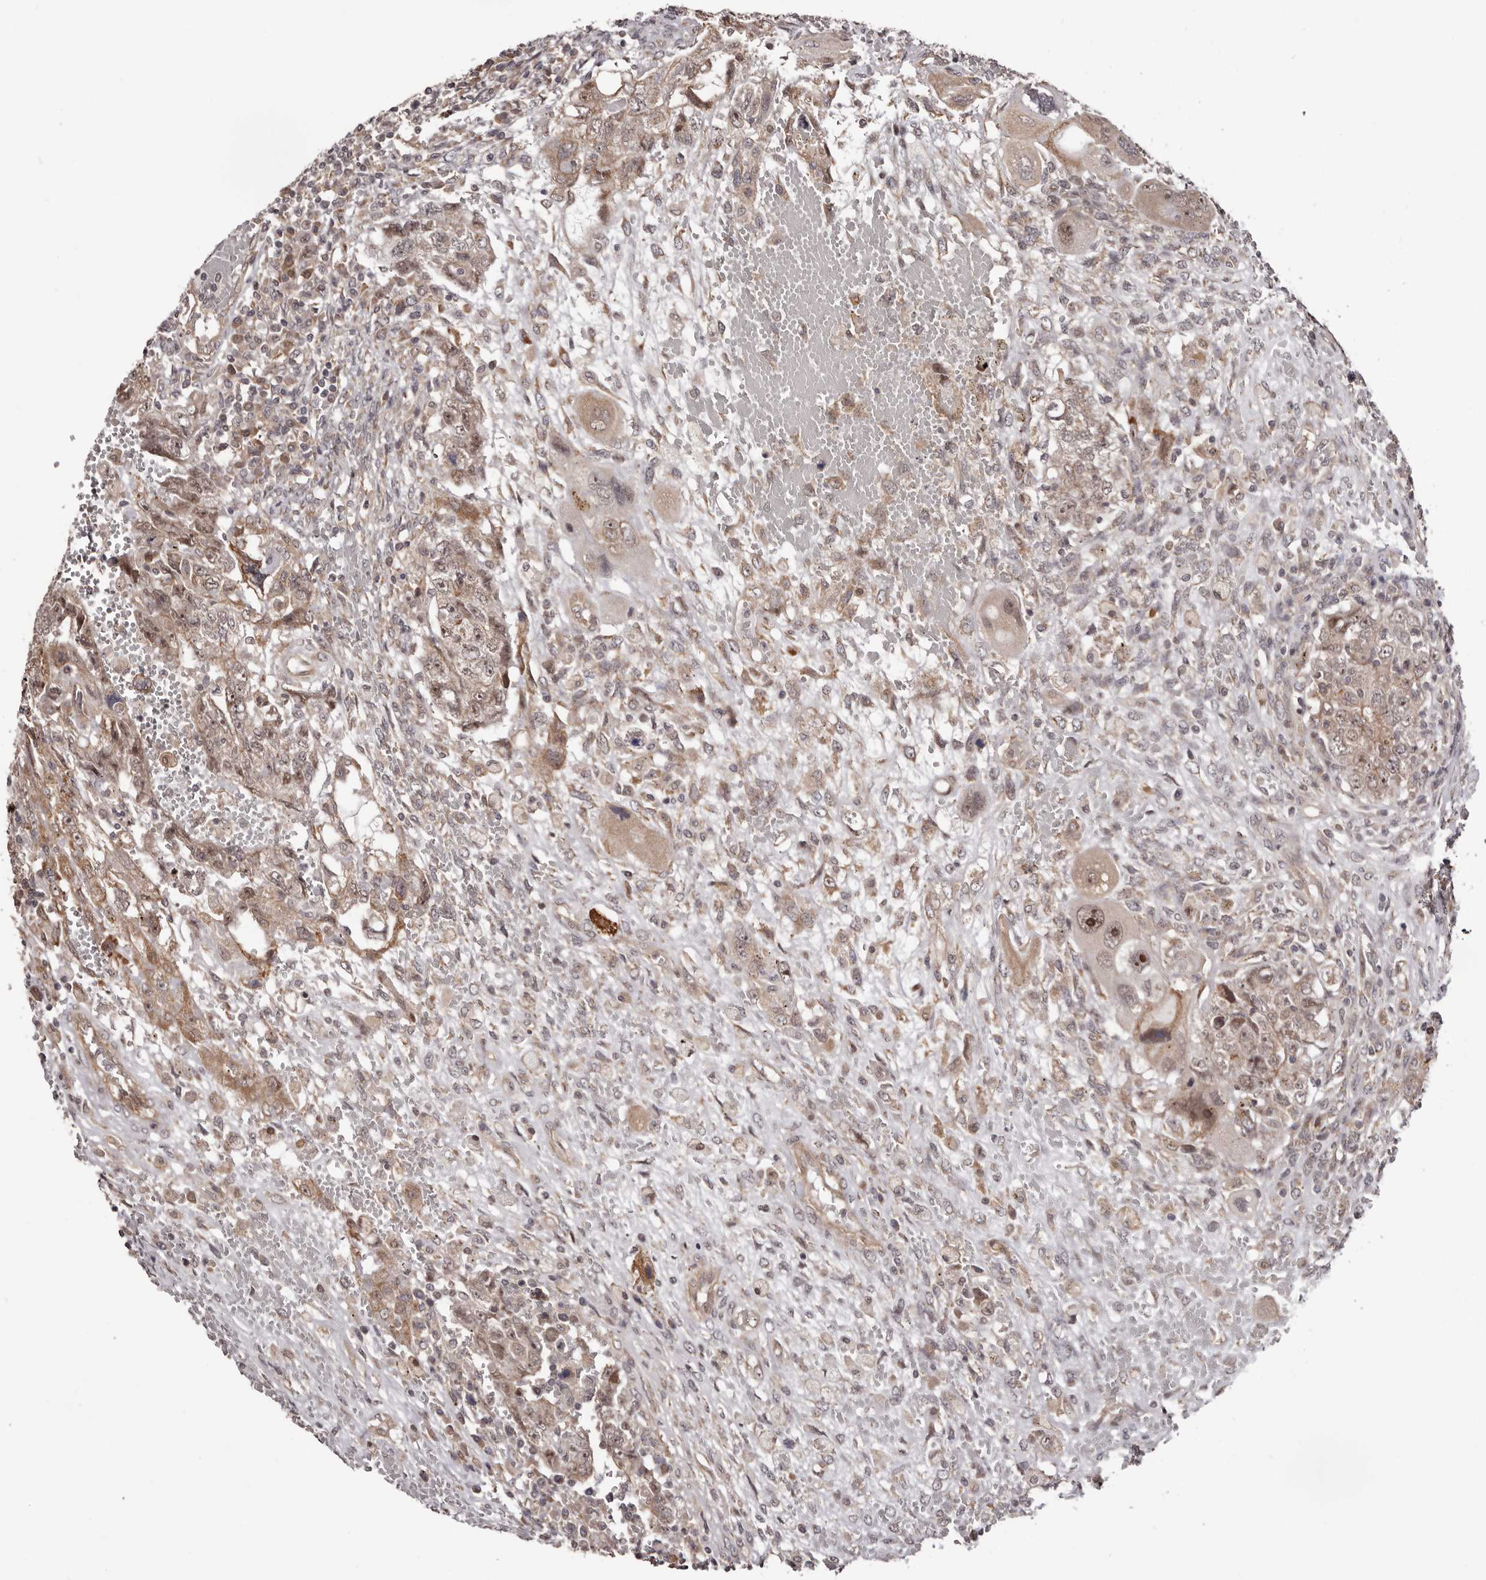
{"staining": {"intensity": "moderate", "quantity": ">75%", "location": "cytoplasmic/membranous,nuclear"}, "tissue": "testis cancer", "cell_type": "Tumor cells", "image_type": "cancer", "snomed": [{"axis": "morphology", "description": "Carcinoma, Embryonal, NOS"}, {"axis": "topography", "description": "Testis"}], "caption": "Immunohistochemical staining of testis cancer shows medium levels of moderate cytoplasmic/membranous and nuclear protein positivity in about >75% of tumor cells.", "gene": "NOL12", "patient": {"sex": "male", "age": 26}}